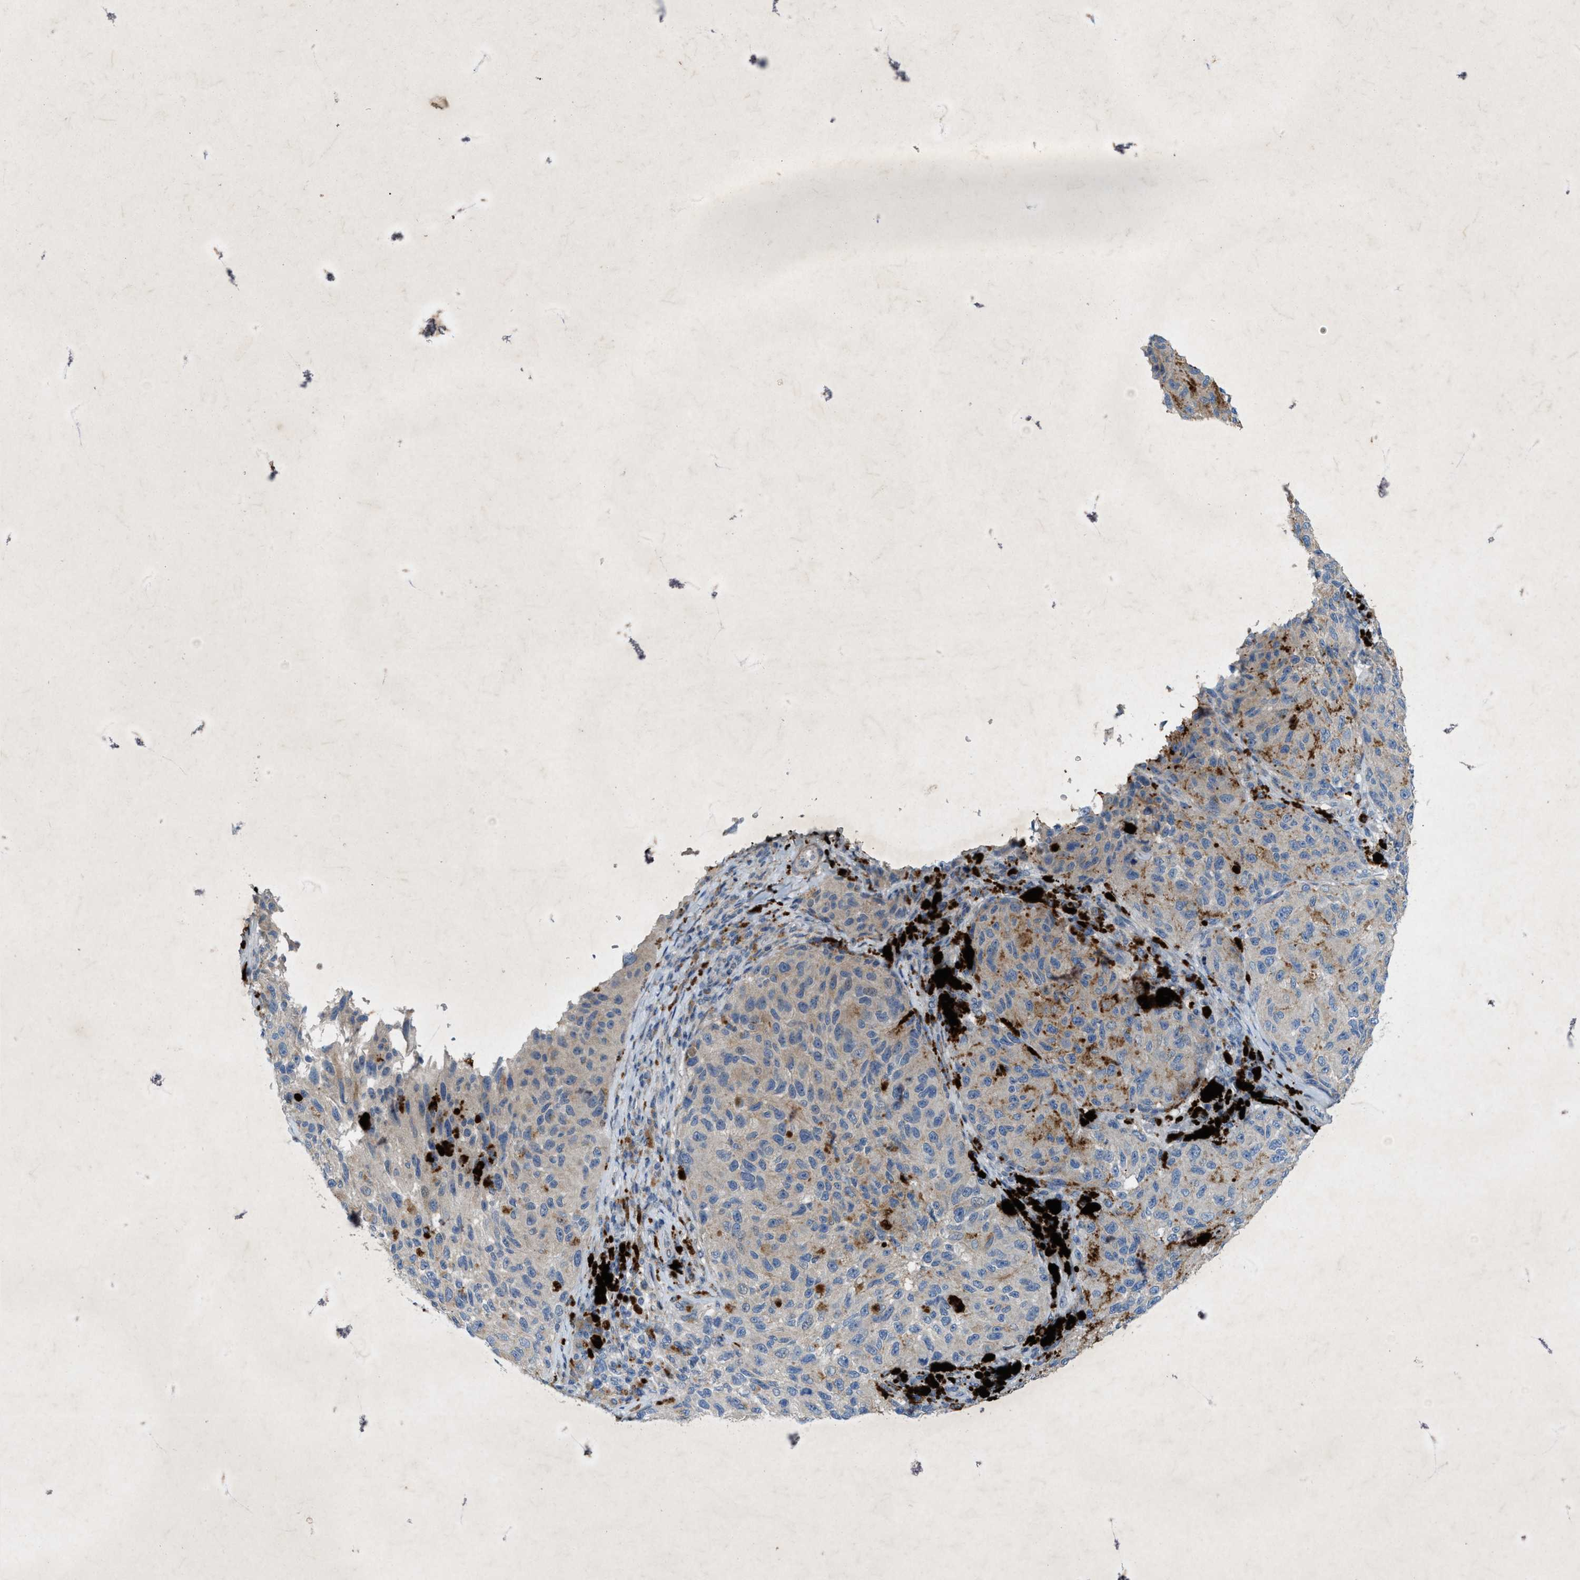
{"staining": {"intensity": "negative", "quantity": "none", "location": "none"}, "tissue": "melanoma", "cell_type": "Tumor cells", "image_type": "cancer", "snomed": [{"axis": "morphology", "description": "Malignant melanoma, NOS"}, {"axis": "topography", "description": "Skin"}], "caption": "Immunohistochemistry (IHC) image of human malignant melanoma stained for a protein (brown), which displays no staining in tumor cells.", "gene": "URGCP", "patient": {"sex": "female", "age": 73}}